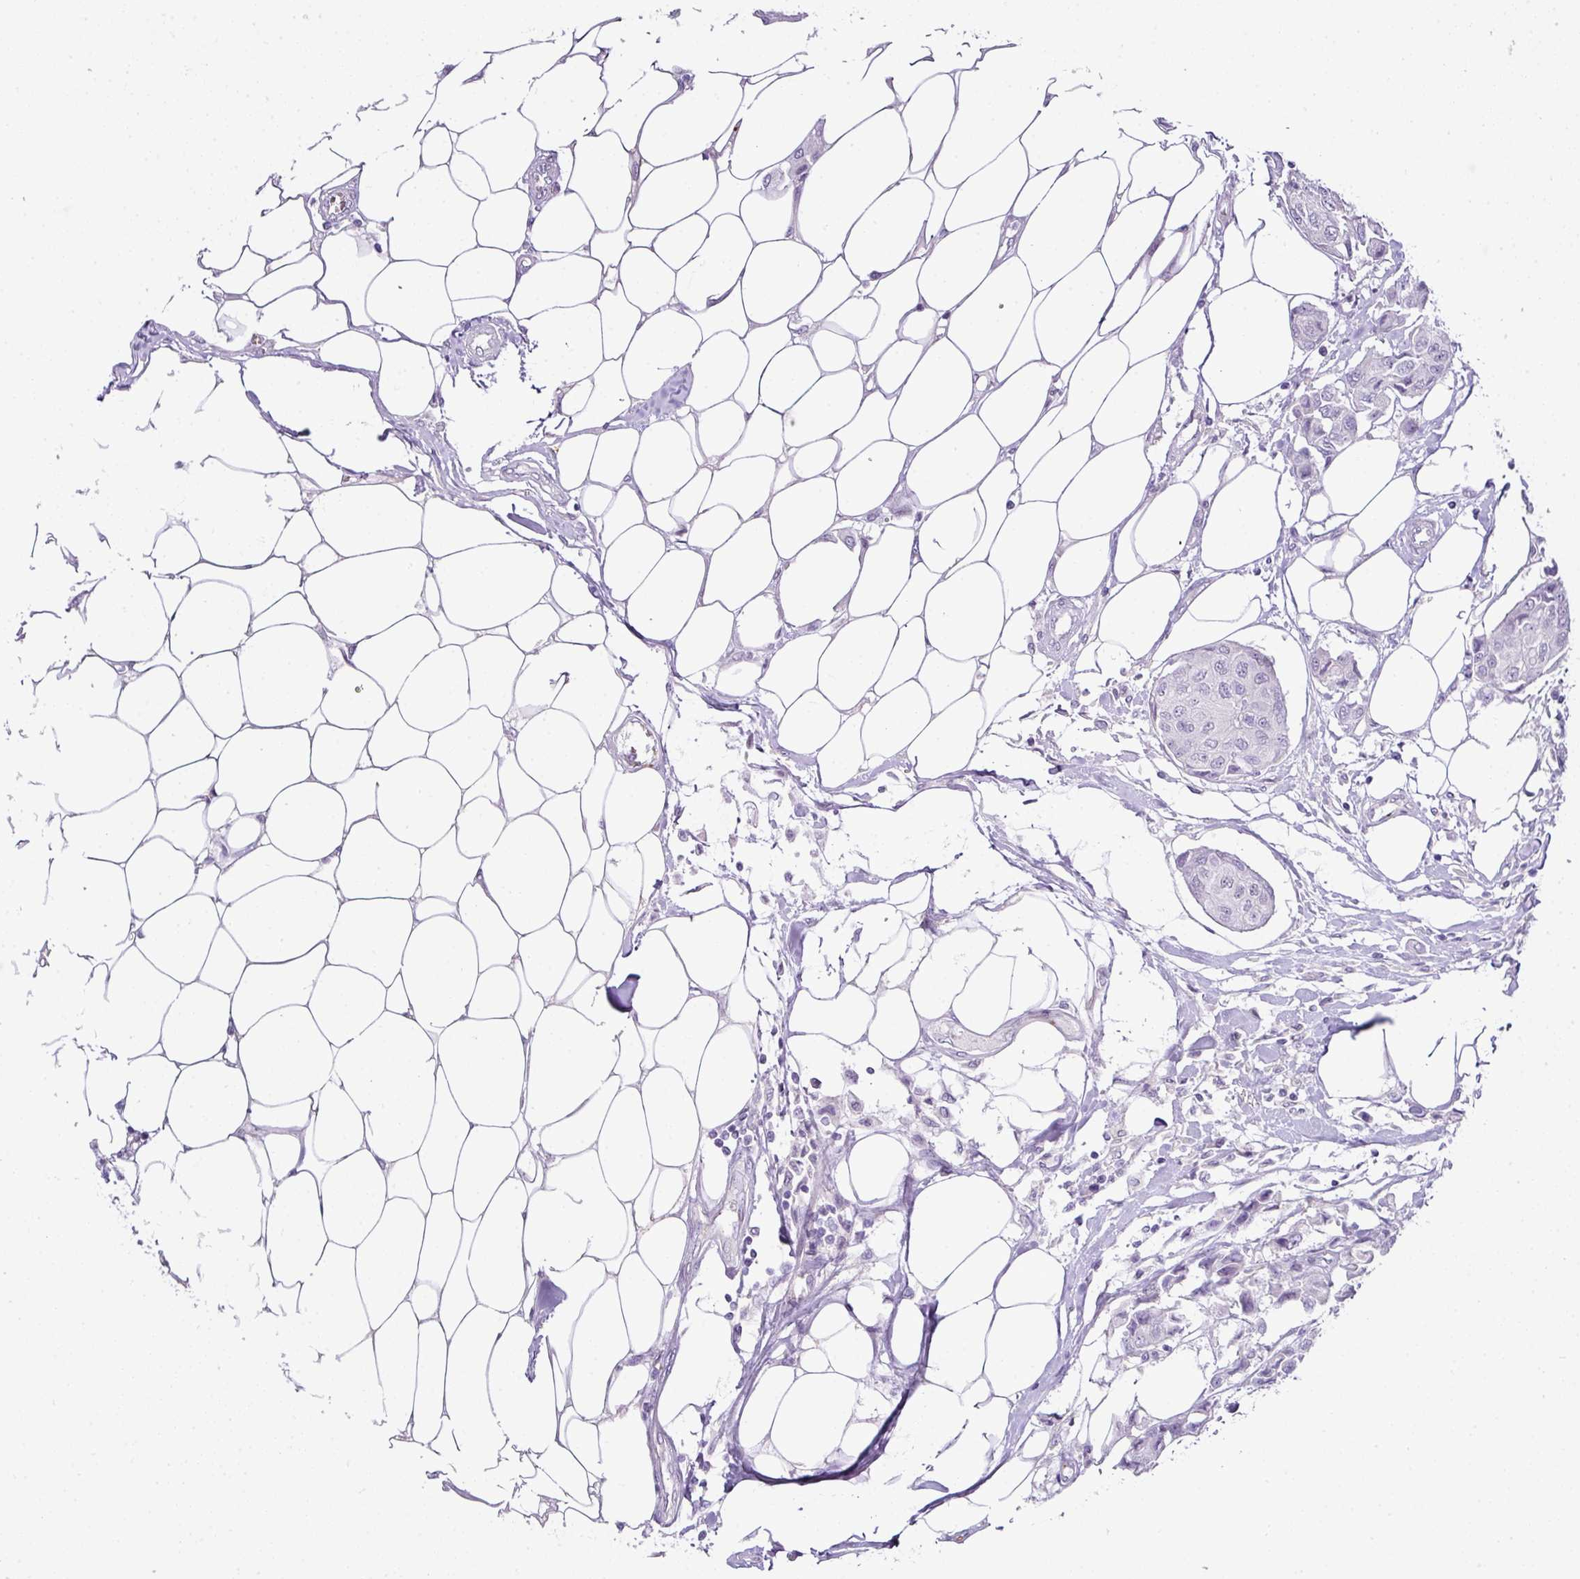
{"staining": {"intensity": "negative", "quantity": "none", "location": "none"}, "tissue": "breast cancer", "cell_type": "Tumor cells", "image_type": "cancer", "snomed": [{"axis": "morphology", "description": "Duct carcinoma"}, {"axis": "topography", "description": "Breast"}, {"axis": "topography", "description": "Lymph node"}], "caption": "DAB immunohistochemical staining of human intraductal carcinoma (breast) displays no significant positivity in tumor cells.", "gene": "CMTM5", "patient": {"sex": "female", "age": 80}}